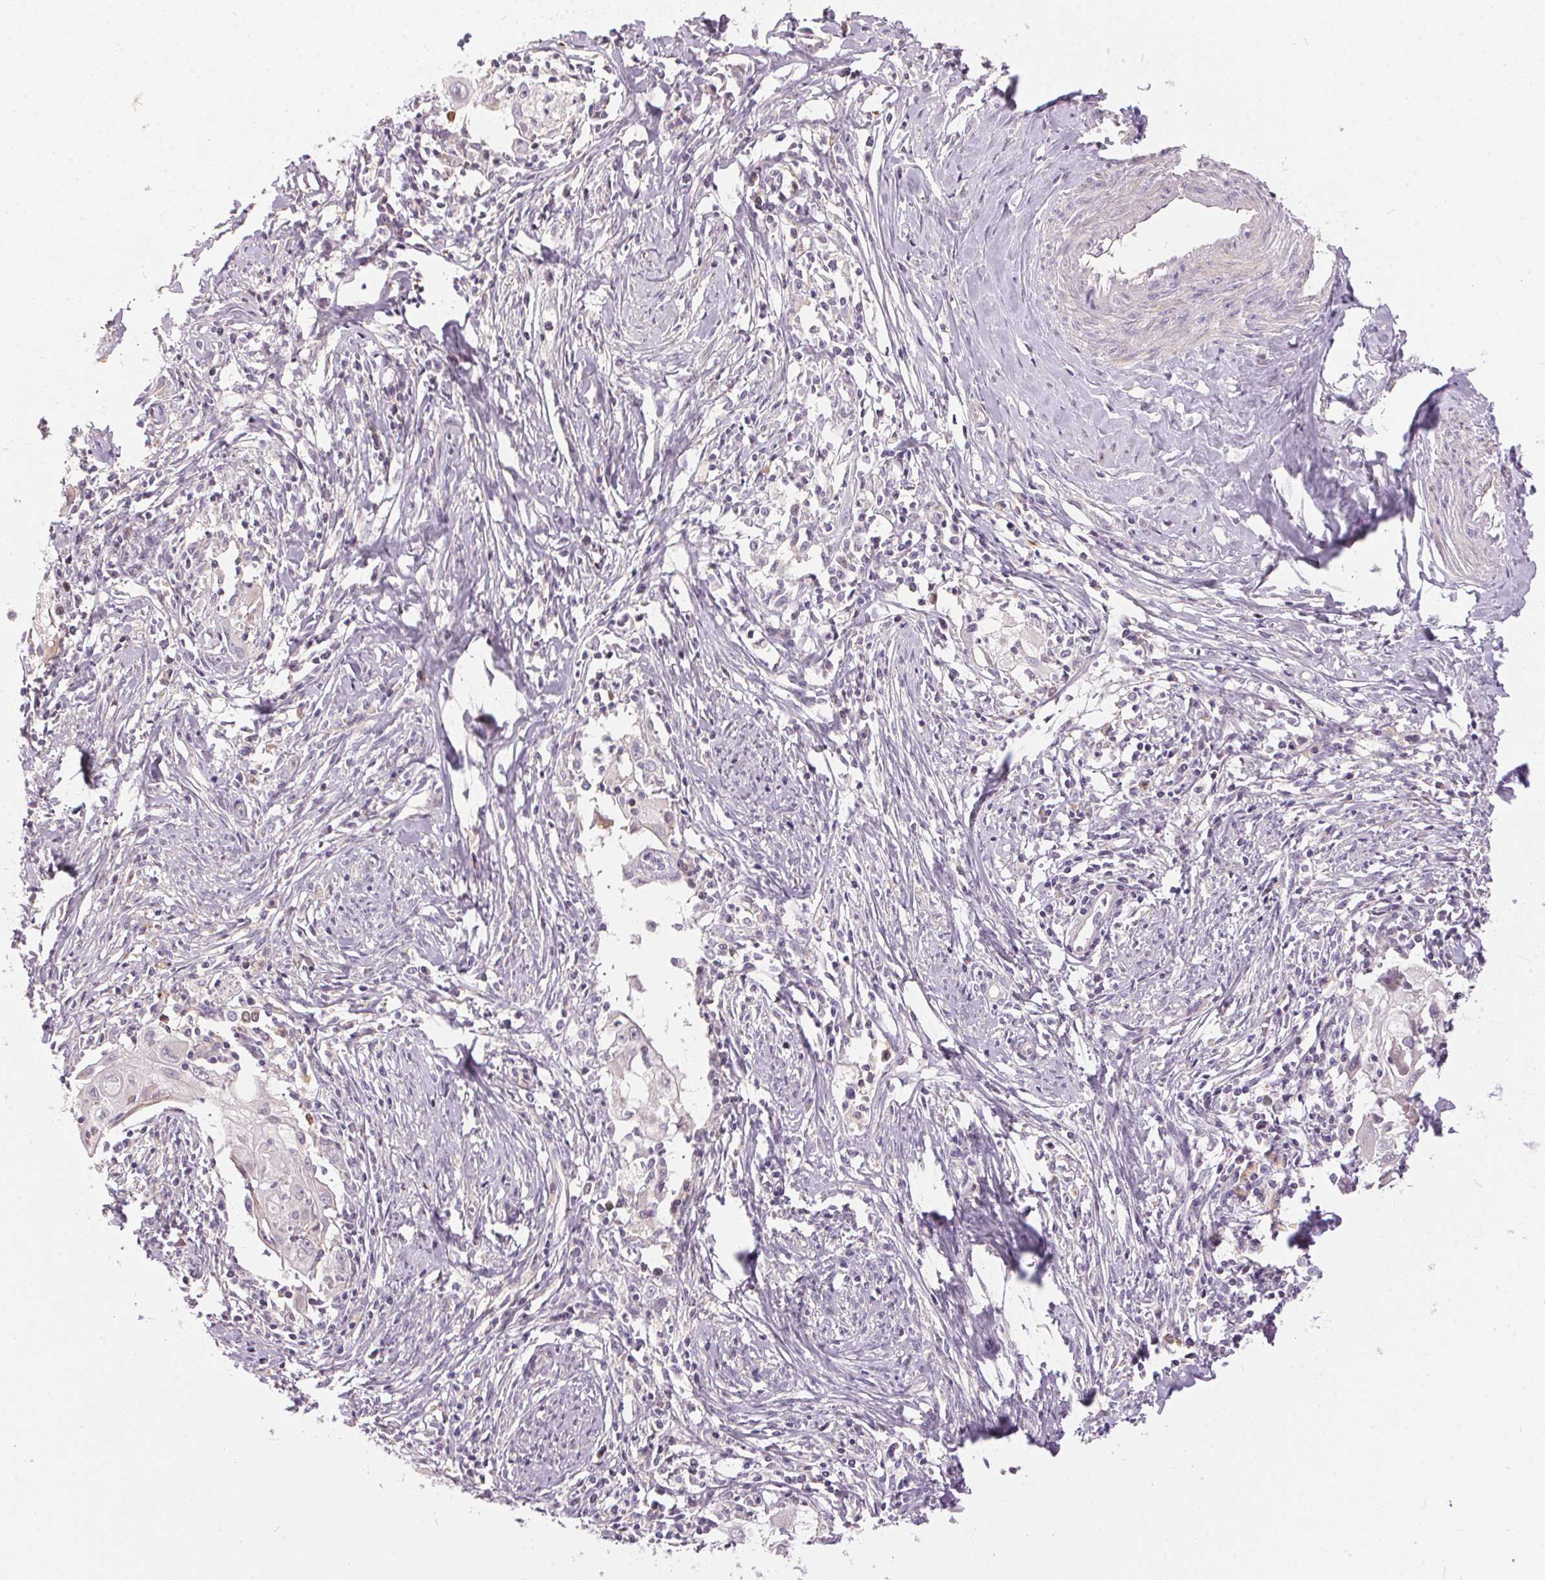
{"staining": {"intensity": "negative", "quantity": "none", "location": "none"}, "tissue": "cervical cancer", "cell_type": "Tumor cells", "image_type": "cancer", "snomed": [{"axis": "morphology", "description": "Squamous cell carcinoma, NOS"}, {"axis": "topography", "description": "Cervix"}], "caption": "Tumor cells show no significant protein staining in cervical cancer (squamous cell carcinoma).", "gene": "UNC13B", "patient": {"sex": "female", "age": 30}}